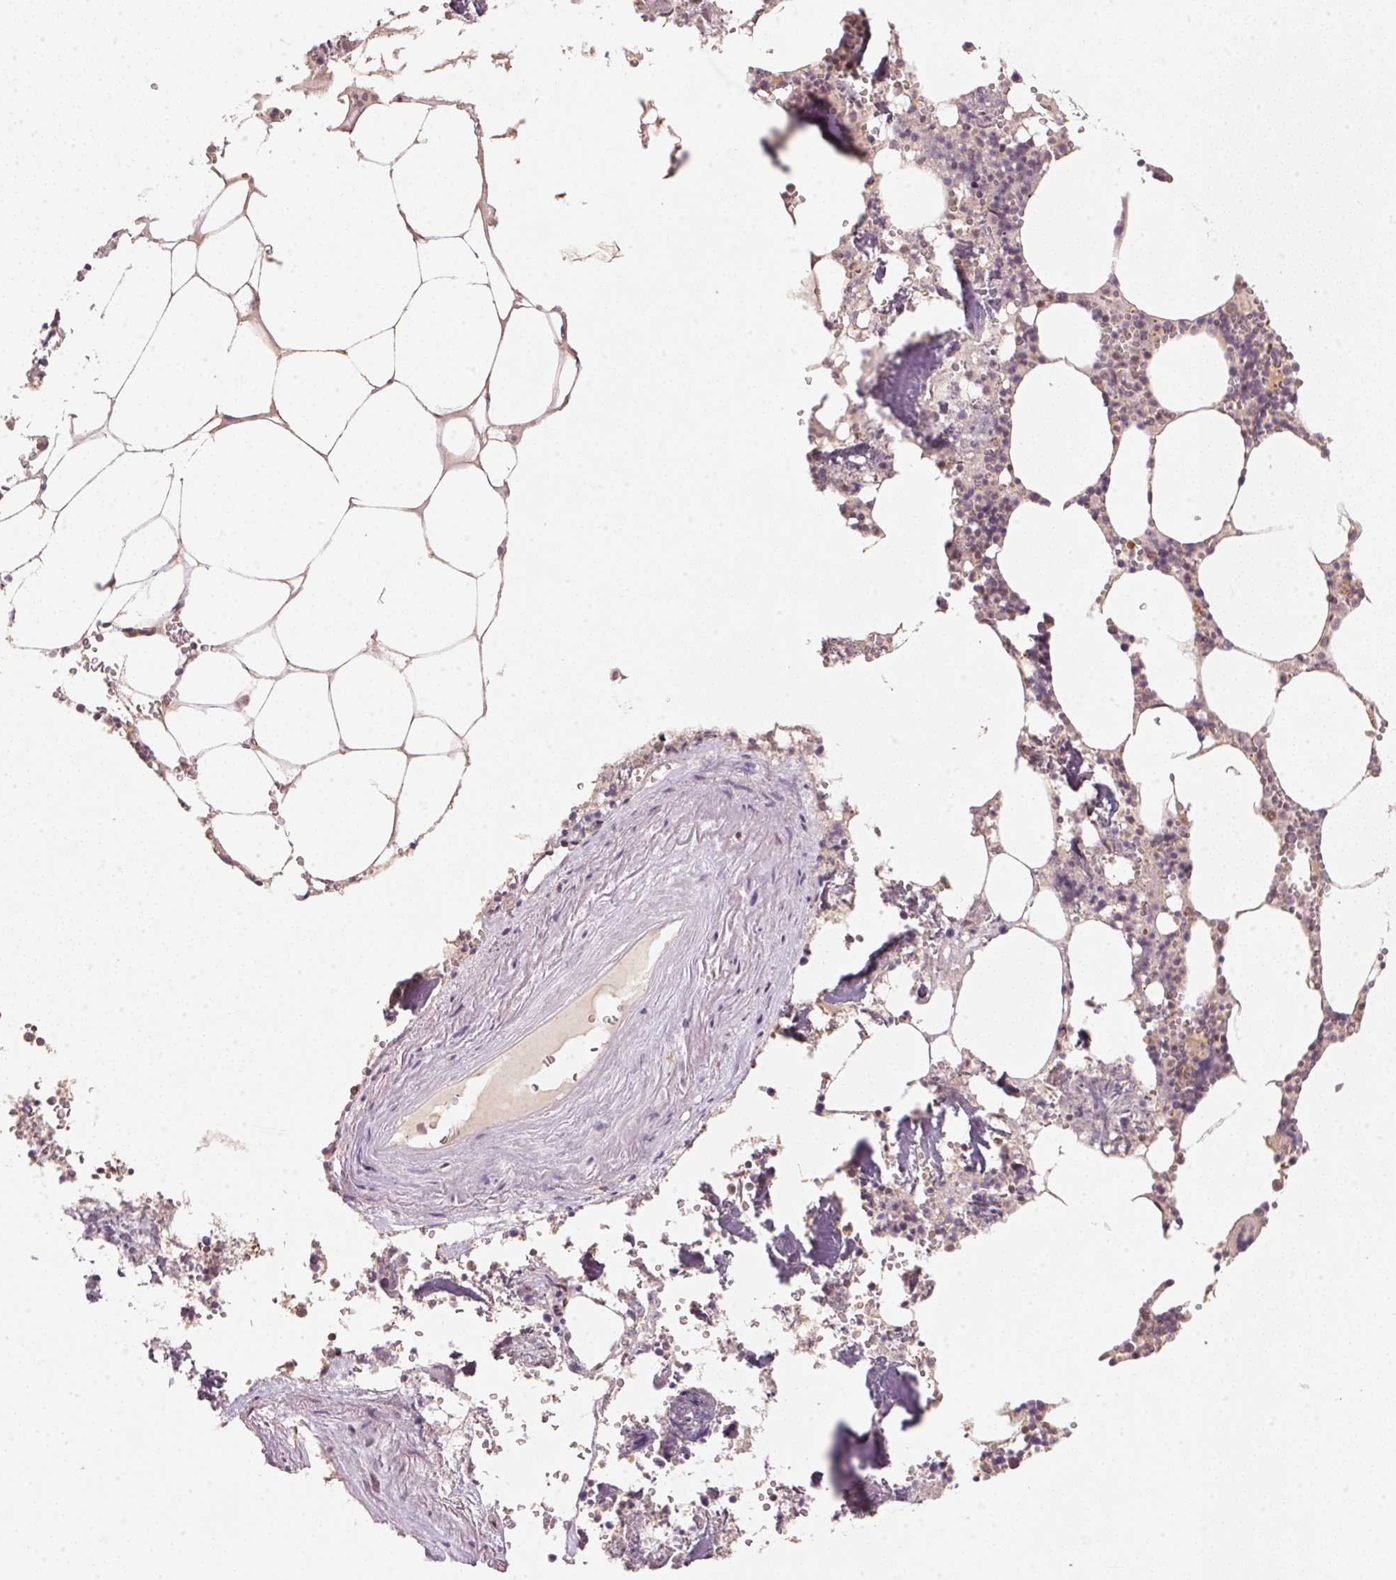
{"staining": {"intensity": "weak", "quantity": "25%-75%", "location": "cytoplasmic/membranous,nuclear"}, "tissue": "bone marrow", "cell_type": "Hematopoietic cells", "image_type": "normal", "snomed": [{"axis": "morphology", "description": "Normal tissue, NOS"}, {"axis": "topography", "description": "Bone marrow"}], "caption": "An immunohistochemistry micrograph of benign tissue is shown. Protein staining in brown highlights weak cytoplasmic/membranous,nuclear positivity in bone marrow within hematopoietic cells.", "gene": "C2orf73", "patient": {"sex": "male", "age": 54}}